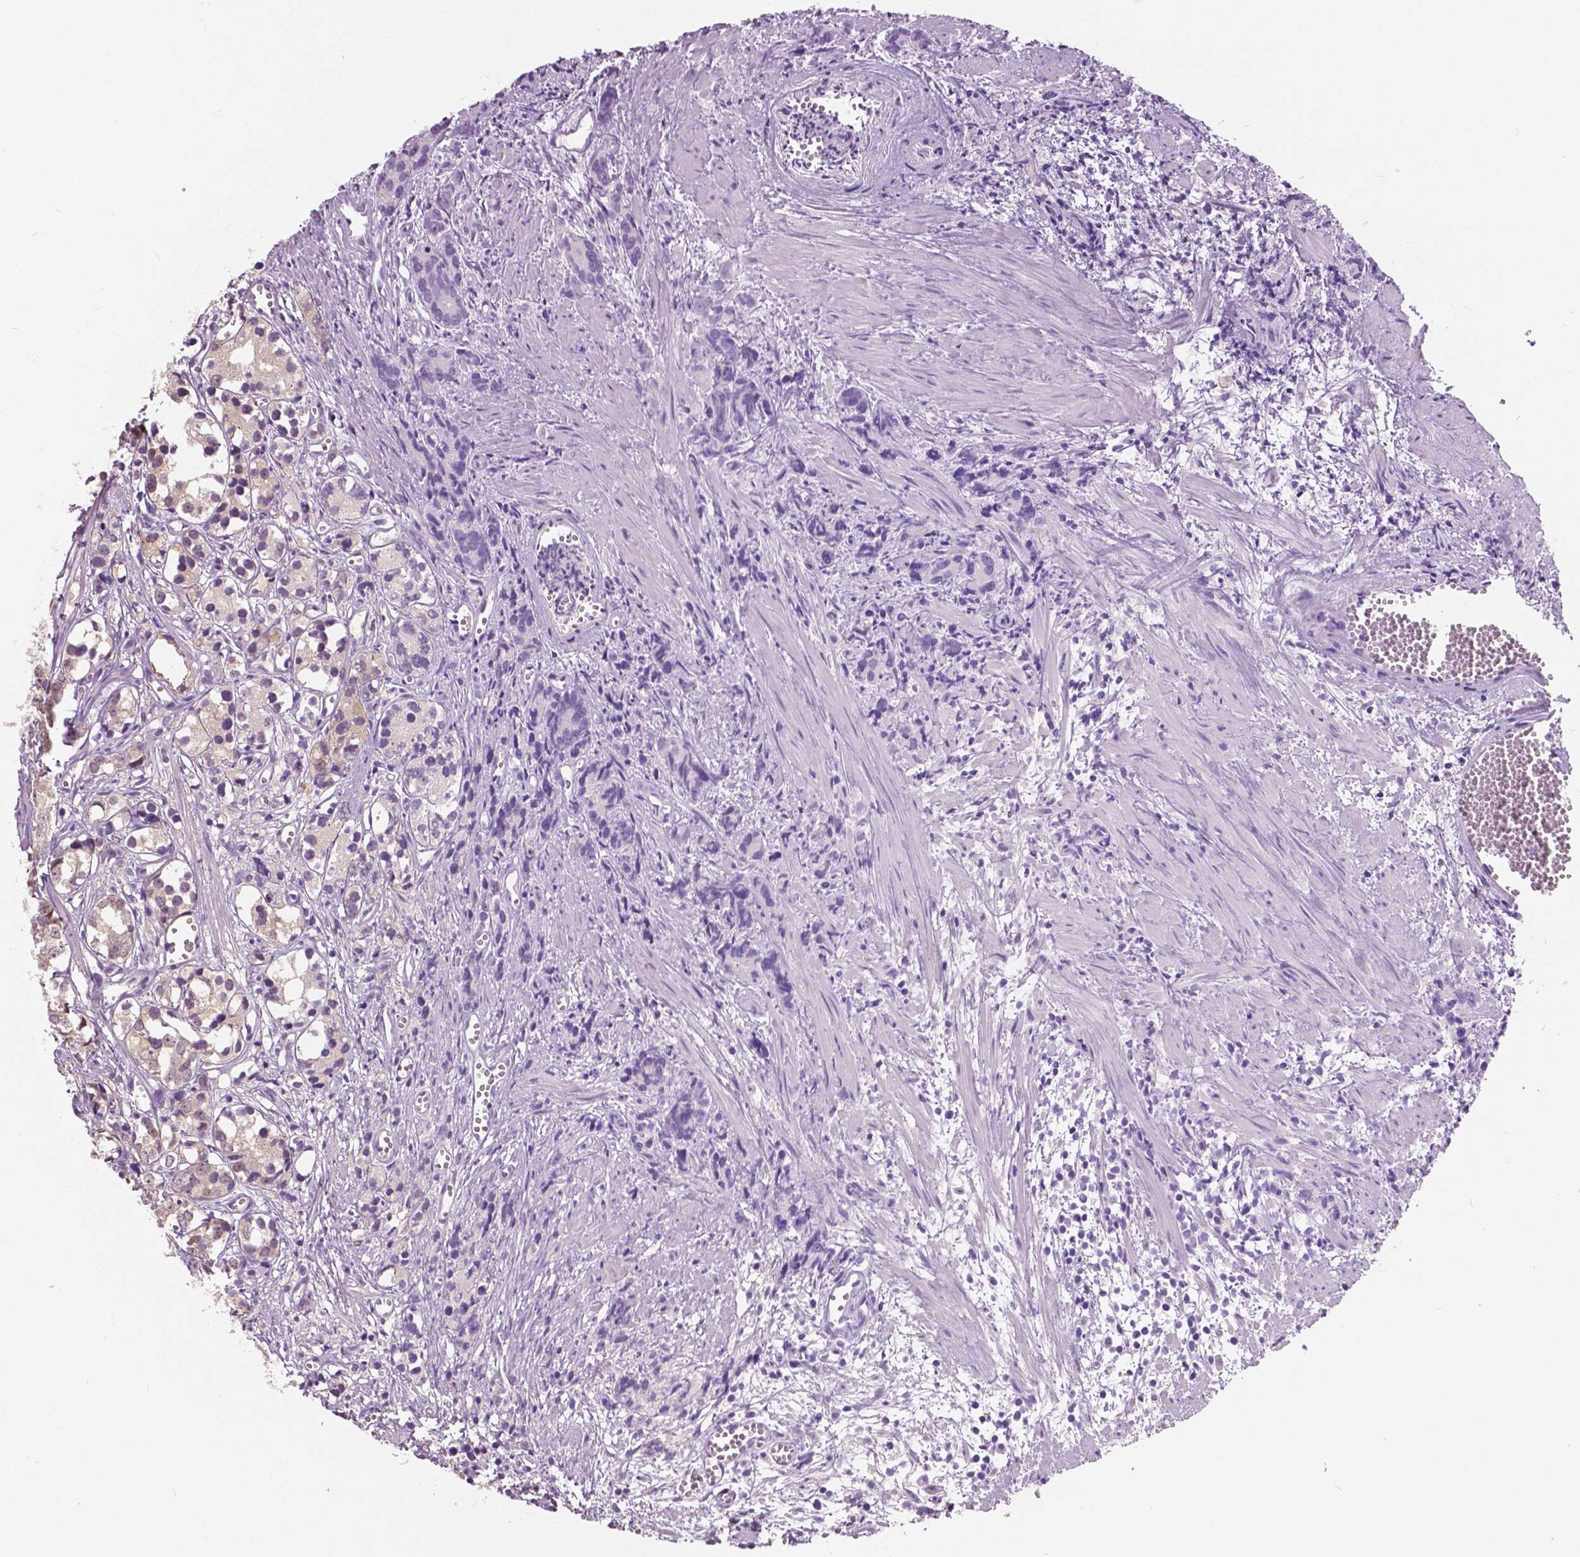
{"staining": {"intensity": "weak", "quantity": "<25%", "location": "cytoplasmic/membranous,nuclear"}, "tissue": "prostate cancer", "cell_type": "Tumor cells", "image_type": "cancer", "snomed": [{"axis": "morphology", "description": "Adenocarcinoma, High grade"}, {"axis": "topography", "description": "Prostate"}], "caption": "An immunohistochemistry micrograph of prostate cancer (adenocarcinoma (high-grade)) is shown. There is no staining in tumor cells of prostate cancer (adenocarcinoma (high-grade)).", "gene": "TKFC", "patient": {"sex": "male", "age": 77}}